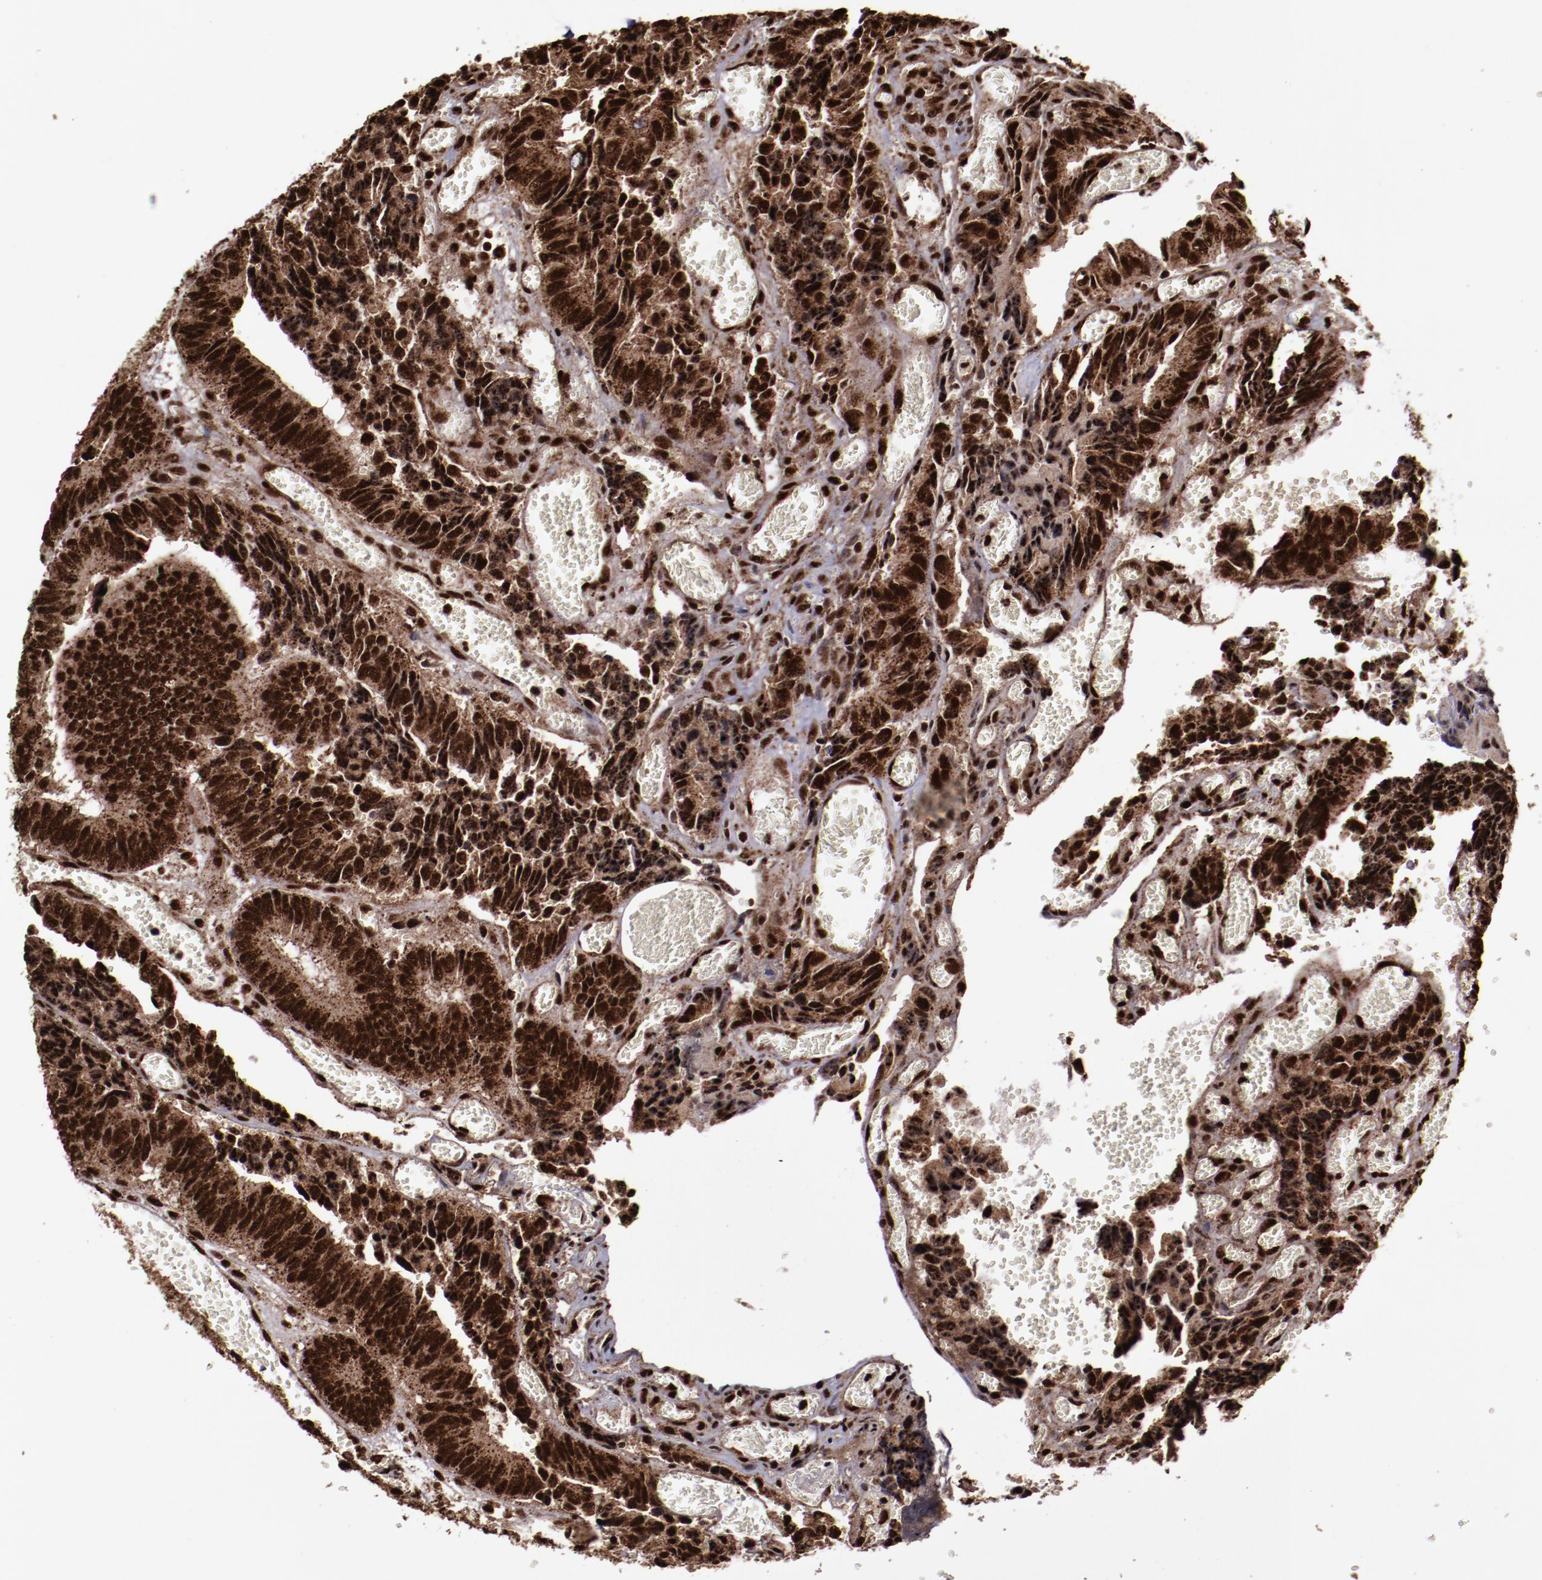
{"staining": {"intensity": "strong", "quantity": ">75%", "location": "cytoplasmic/membranous,nuclear"}, "tissue": "colorectal cancer", "cell_type": "Tumor cells", "image_type": "cancer", "snomed": [{"axis": "morphology", "description": "Adenocarcinoma, NOS"}, {"axis": "topography", "description": "Colon"}], "caption": "IHC image of neoplastic tissue: colorectal cancer (adenocarcinoma) stained using IHC displays high levels of strong protein expression localized specifically in the cytoplasmic/membranous and nuclear of tumor cells, appearing as a cytoplasmic/membranous and nuclear brown color.", "gene": "SNW1", "patient": {"sex": "male", "age": 72}}